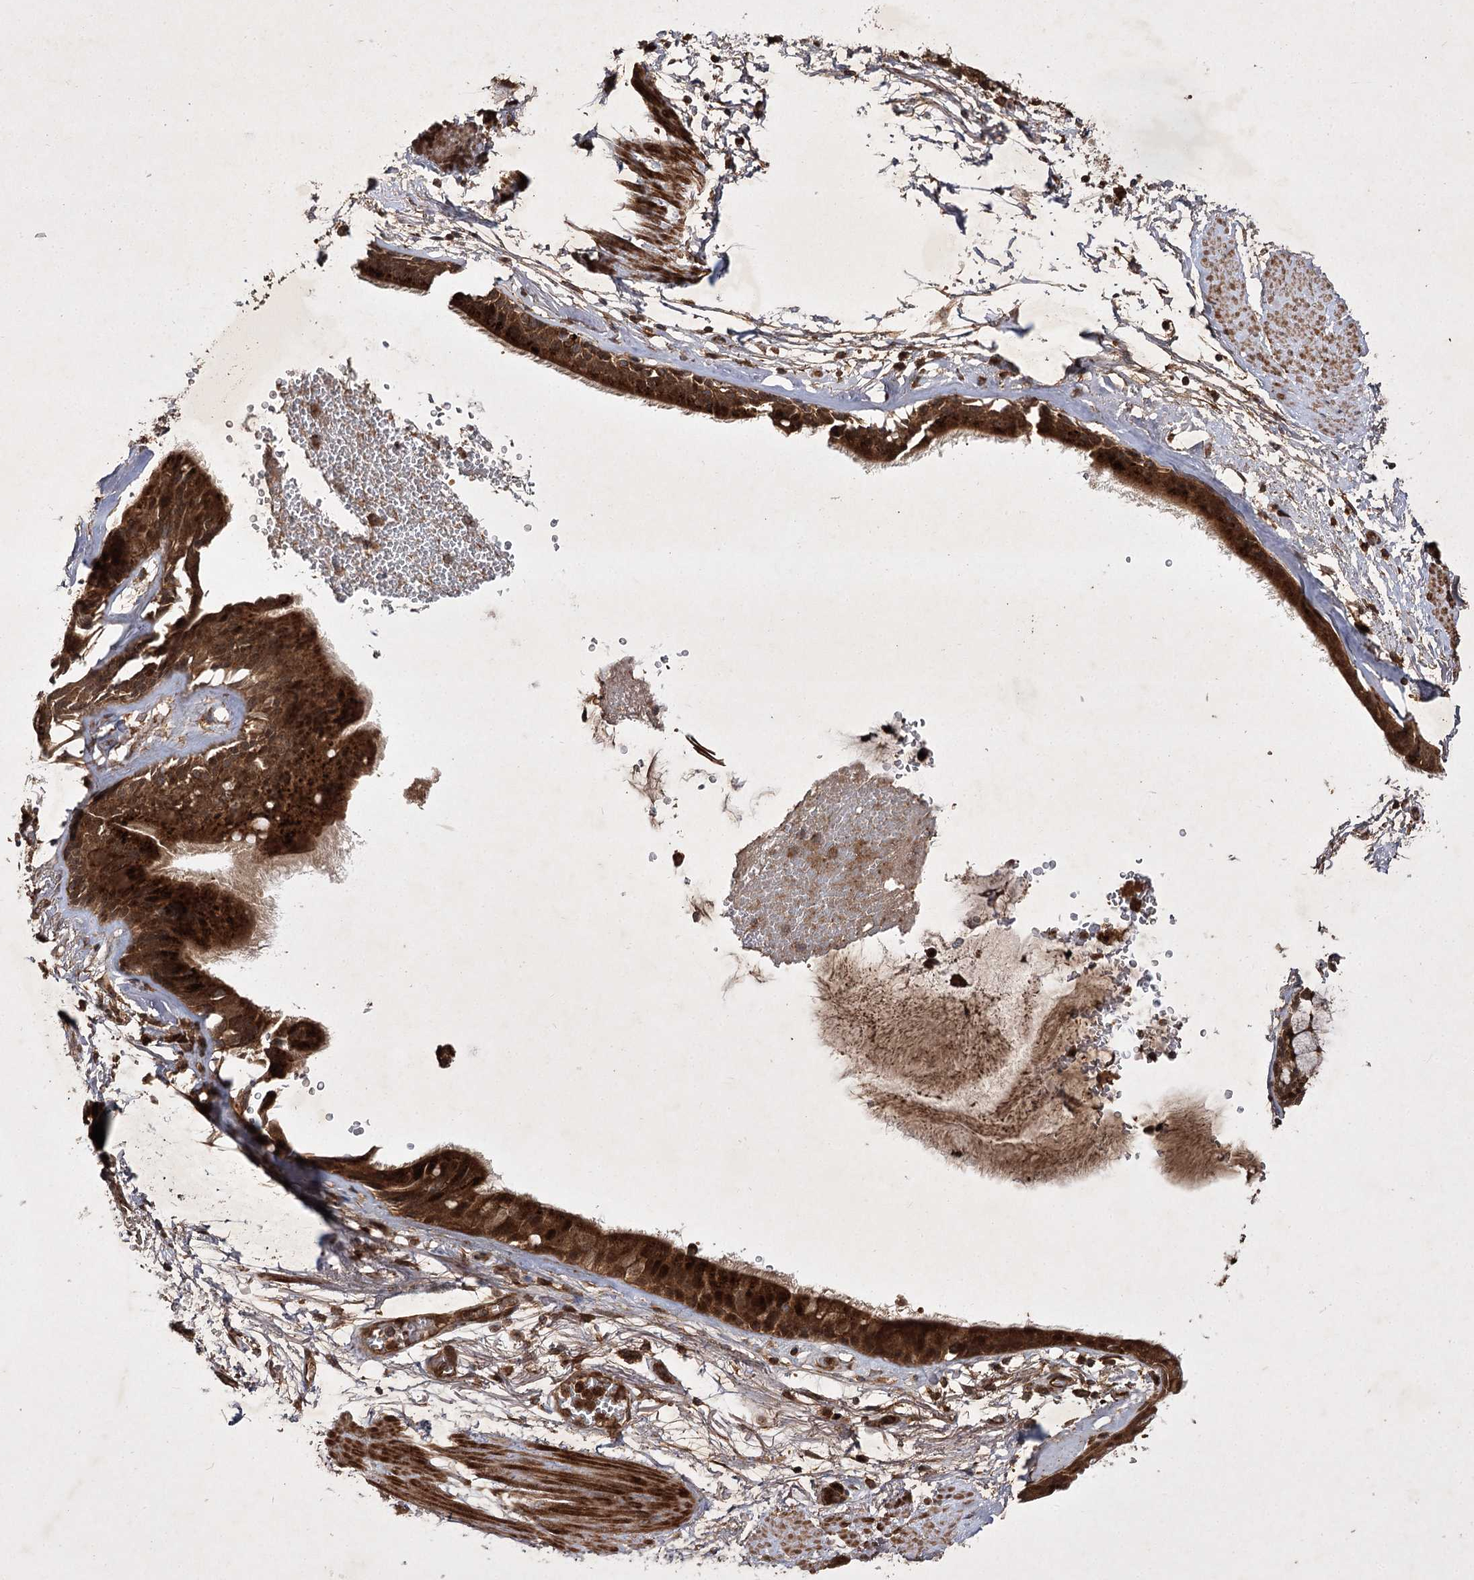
{"staining": {"intensity": "moderate", "quantity": ">75%", "location": "cytoplasmic/membranous"}, "tissue": "adipose tissue", "cell_type": "Adipocytes", "image_type": "normal", "snomed": [{"axis": "morphology", "description": "Normal tissue, NOS"}, {"axis": "topography", "description": "Cartilage tissue"}], "caption": "IHC (DAB (3,3'-diaminobenzidine)) staining of benign adipose tissue reveals moderate cytoplasmic/membranous protein staining in approximately >75% of adipocytes.", "gene": "DNAJC13", "patient": {"sex": "female", "age": 63}}